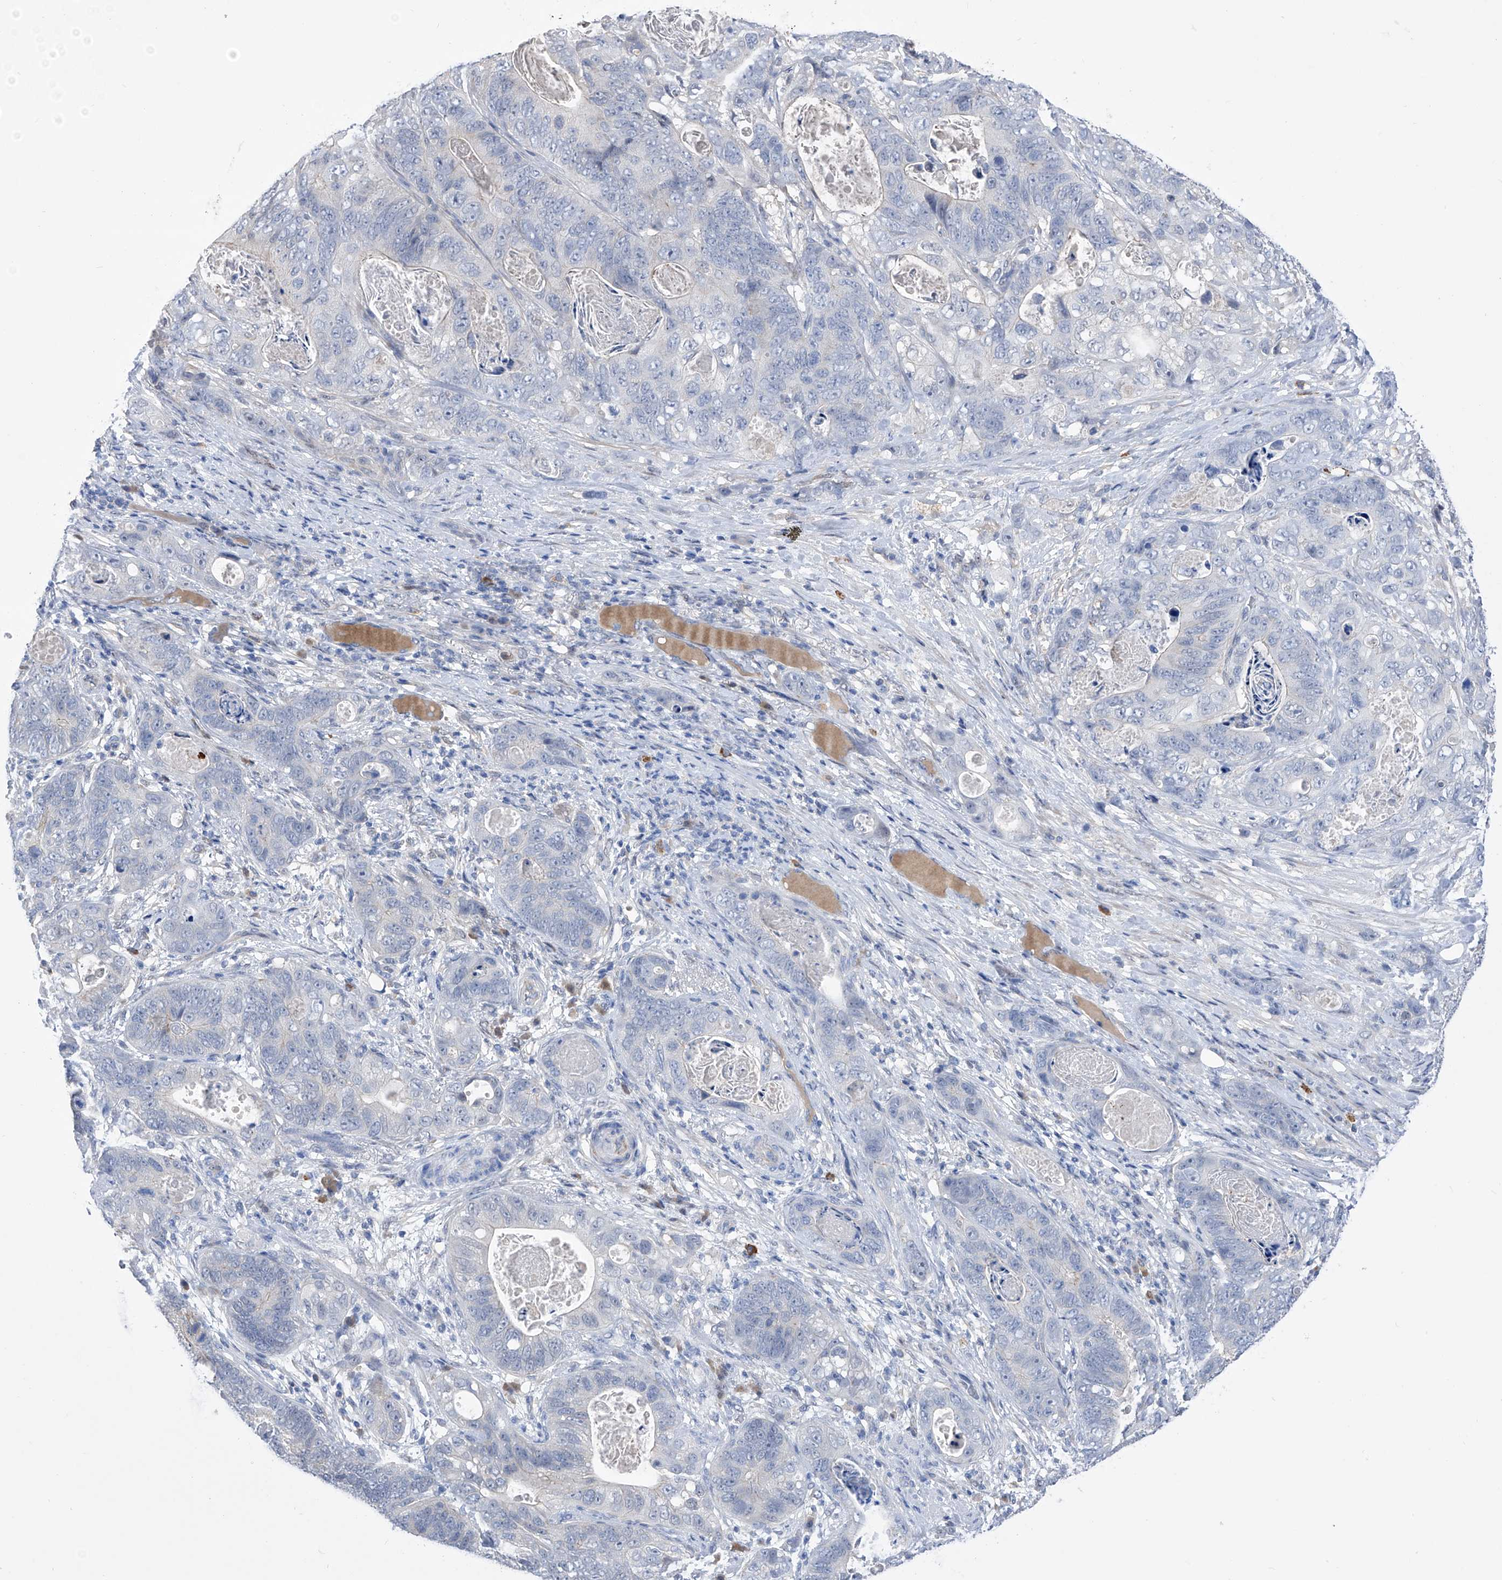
{"staining": {"intensity": "negative", "quantity": "none", "location": "none"}, "tissue": "stomach cancer", "cell_type": "Tumor cells", "image_type": "cancer", "snomed": [{"axis": "morphology", "description": "Normal tissue, NOS"}, {"axis": "morphology", "description": "Adenocarcinoma, NOS"}, {"axis": "topography", "description": "Stomach"}], "caption": "High magnification brightfield microscopy of adenocarcinoma (stomach) stained with DAB (3,3'-diaminobenzidine) (brown) and counterstained with hematoxylin (blue): tumor cells show no significant expression.", "gene": "PGM3", "patient": {"sex": "female", "age": 89}}